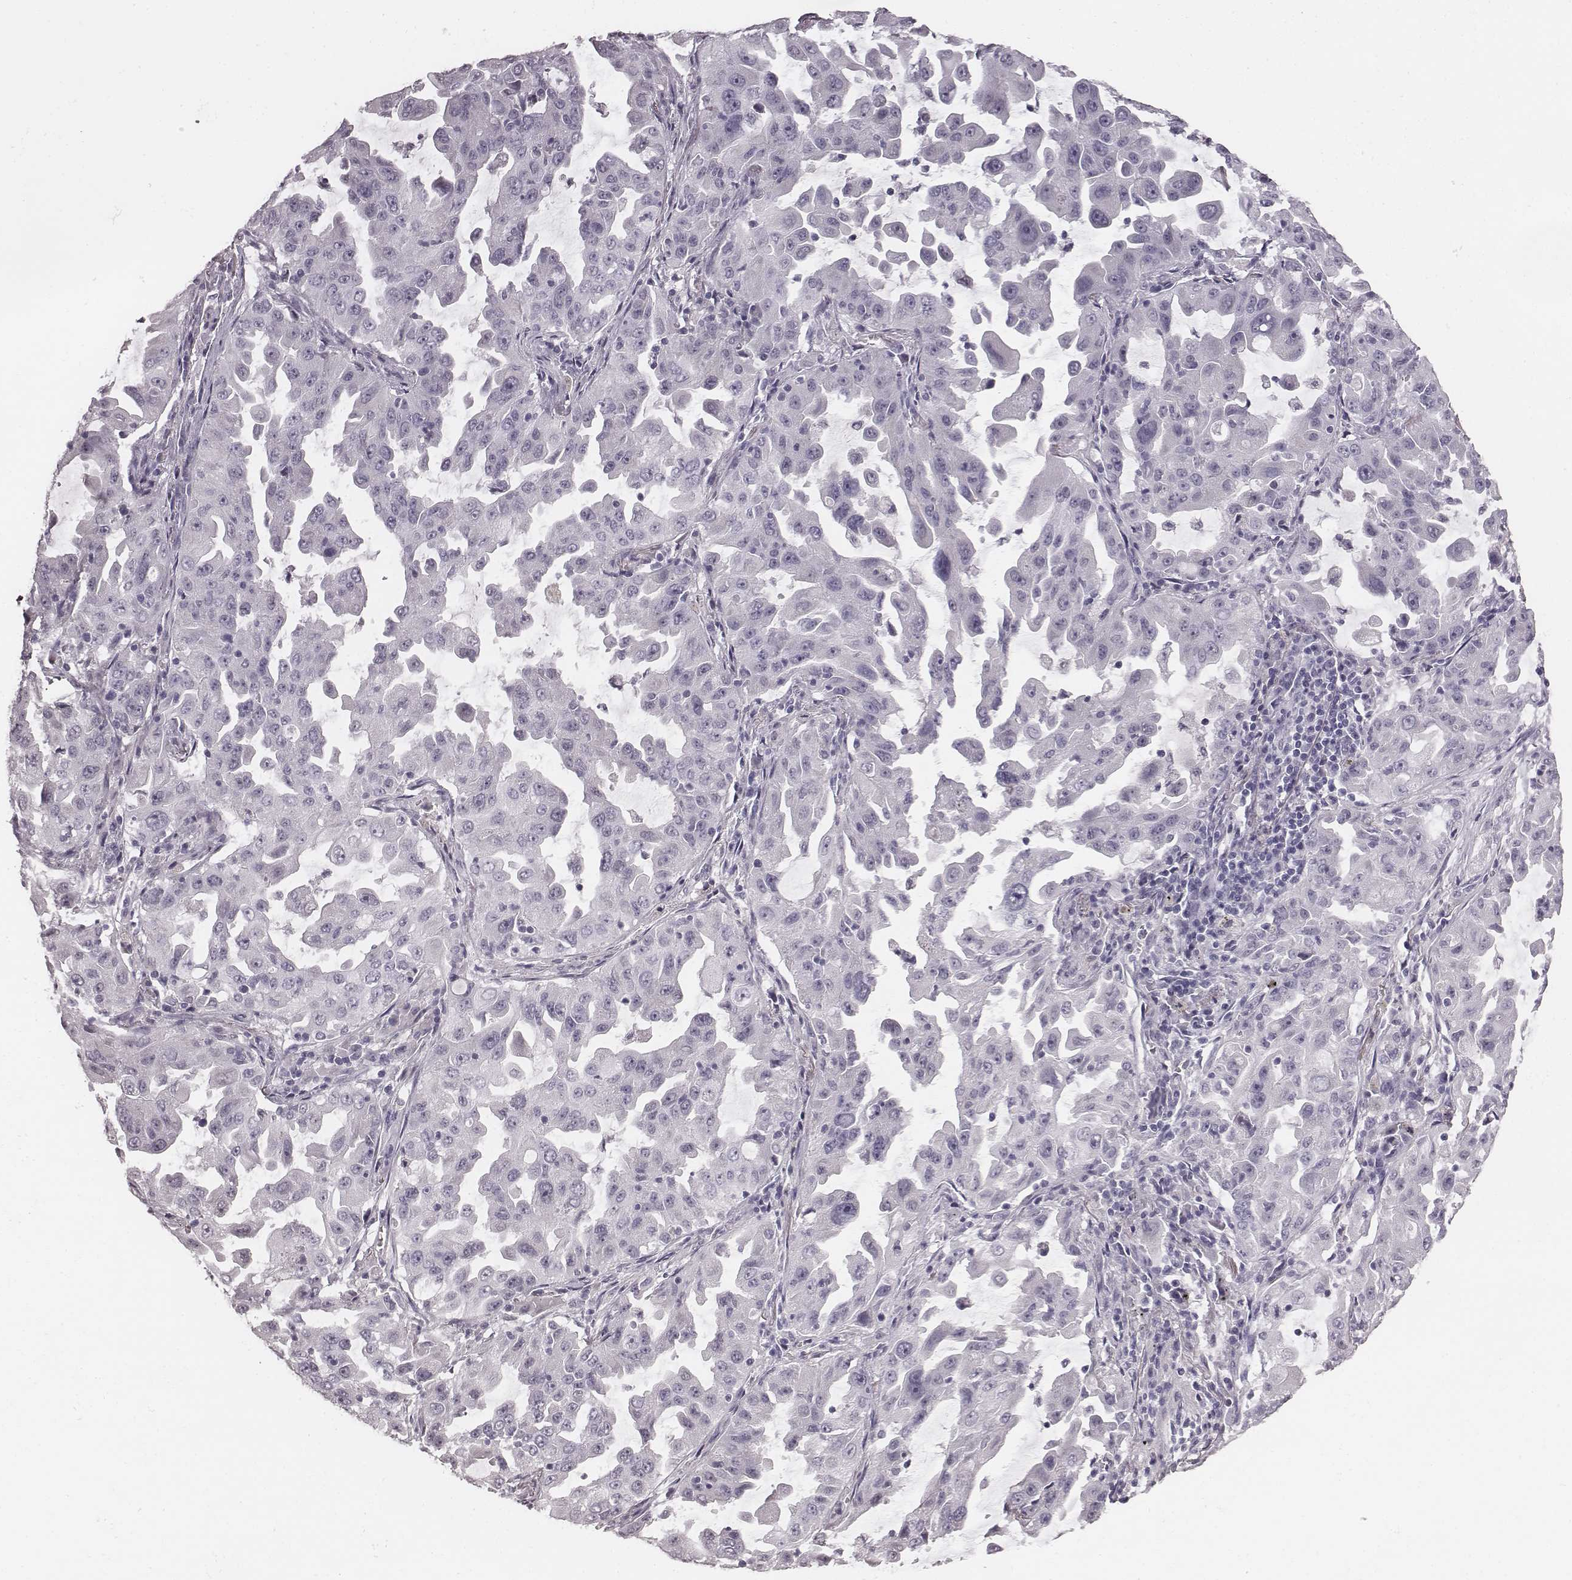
{"staining": {"intensity": "negative", "quantity": "none", "location": "none"}, "tissue": "lung cancer", "cell_type": "Tumor cells", "image_type": "cancer", "snomed": [{"axis": "morphology", "description": "Adenocarcinoma, NOS"}, {"axis": "topography", "description": "Lung"}], "caption": "Protein analysis of lung cancer (adenocarcinoma) reveals no significant positivity in tumor cells. The staining was performed using DAB to visualize the protein expression in brown, while the nuclei were stained in blue with hematoxylin (Magnification: 20x).", "gene": "CSHL1", "patient": {"sex": "female", "age": 61}}